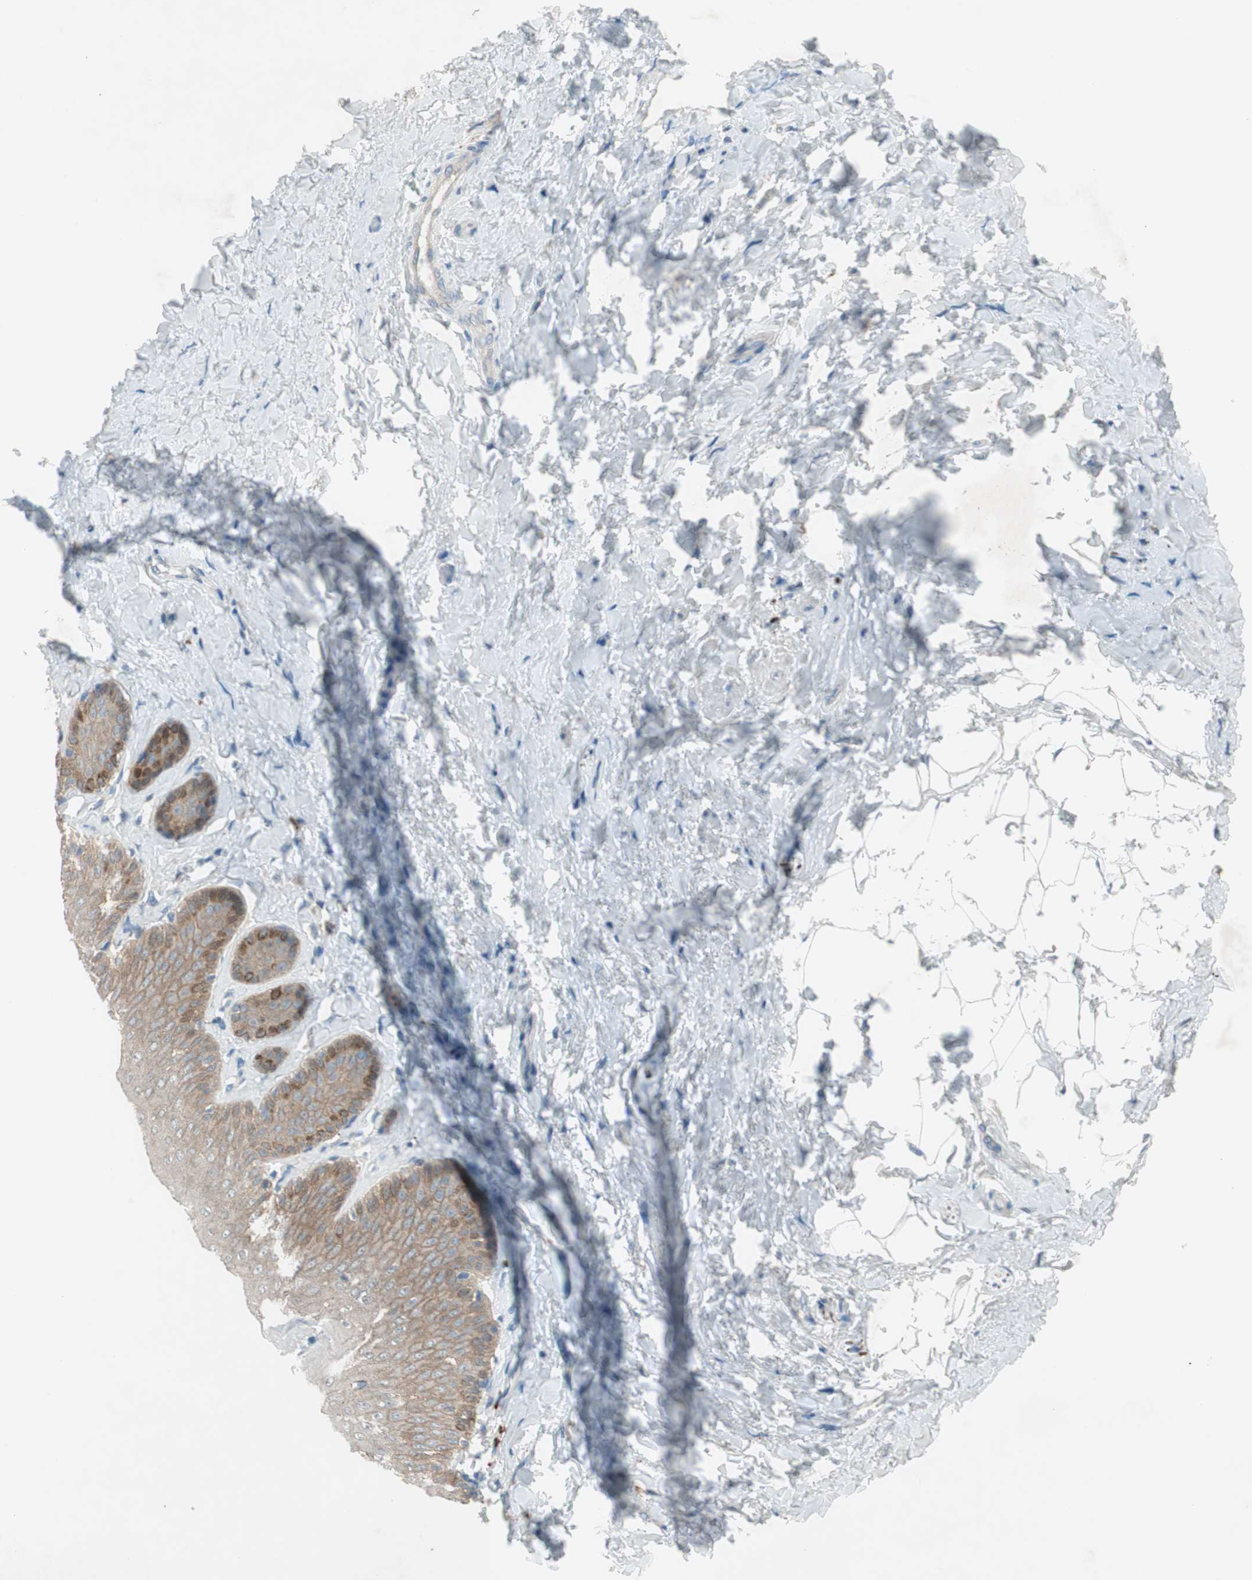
{"staining": {"intensity": "moderate", "quantity": ">75%", "location": "cytoplasmic/membranous"}, "tissue": "skin", "cell_type": "Epidermal cells", "image_type": "normal", "snomed": [{"axis": "morphology", "description": "Normal tissue, NOS"}, {"axis": "topography", "description": "Anal"}], "caption": "Protein positivity by IHC exhibits moderate cytoplasmic/membranous staining in about >75% of epidermal cells in unremarkable skin.", "gene": "PRRG4", "patient": {"sex": "male", "age": 69}}